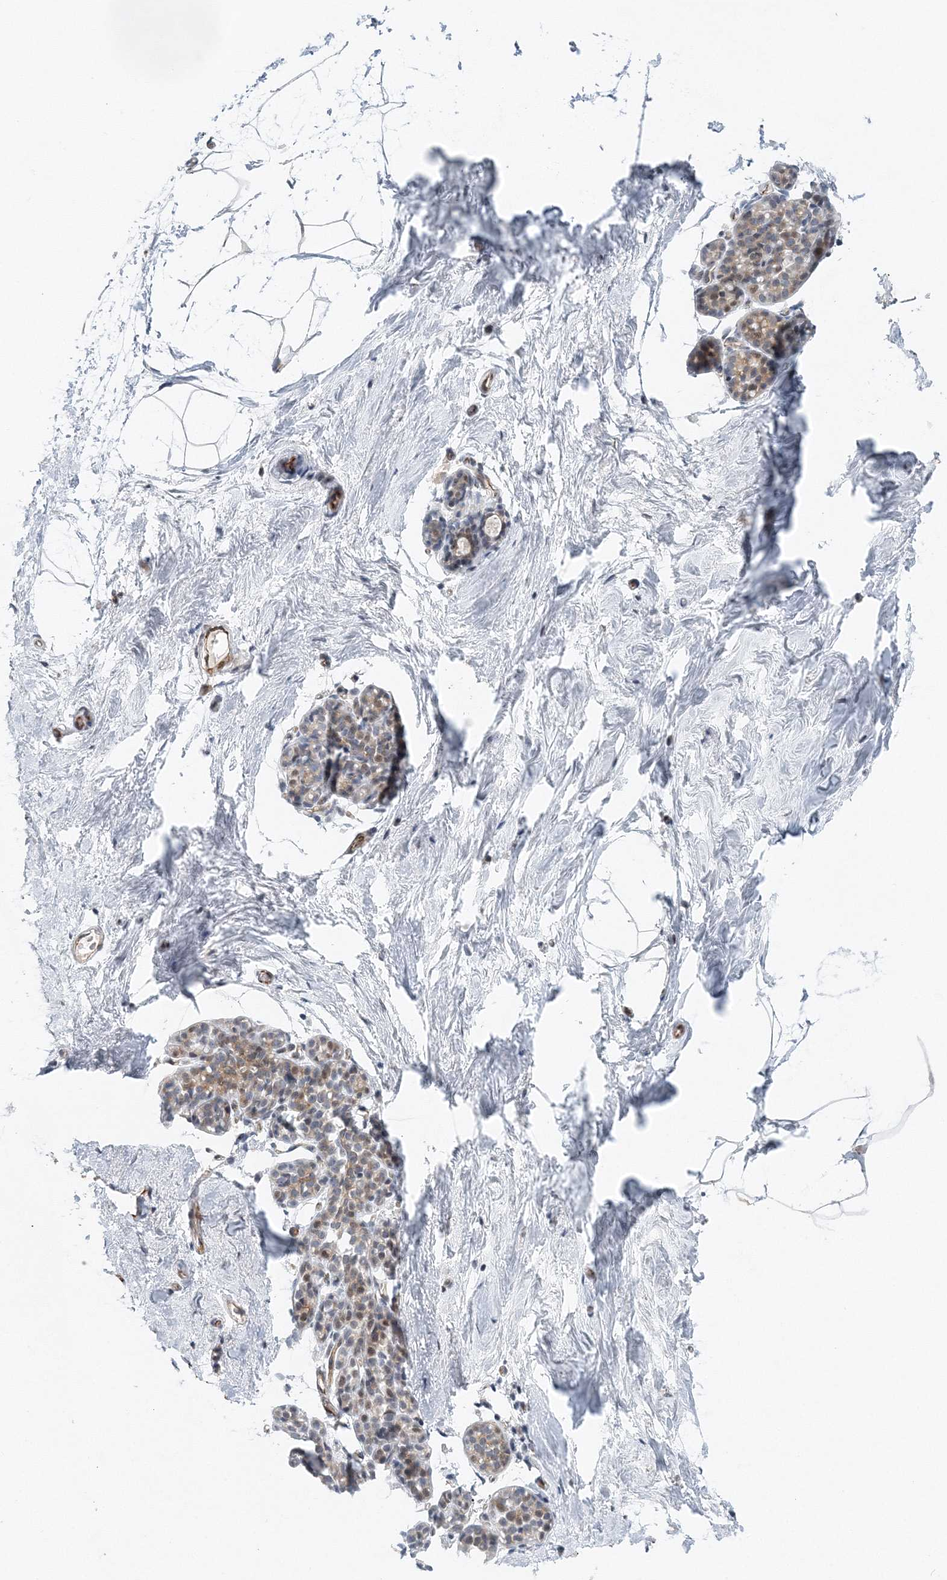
{"staining": {"intensity": "weak", "quantity": "25%-75%", "location": "cytoplasmic/membranous"}, "tissue": "breast", "cell_type": "Adipocytes", "image_type": "normal", "snomed": [{"axis": "morphology", "description": "Normal tissue, NOS"}, {"axis": "topography", "description": "Breast"}], "caption": "Breast was stained to show a protein in brown. There is low levels of weak cytoplasmic/membranous expression in approximately 25%-75% of adipocytes.", "gene": "UIMC1", "patient": {"sex": "female", "age": 62}}